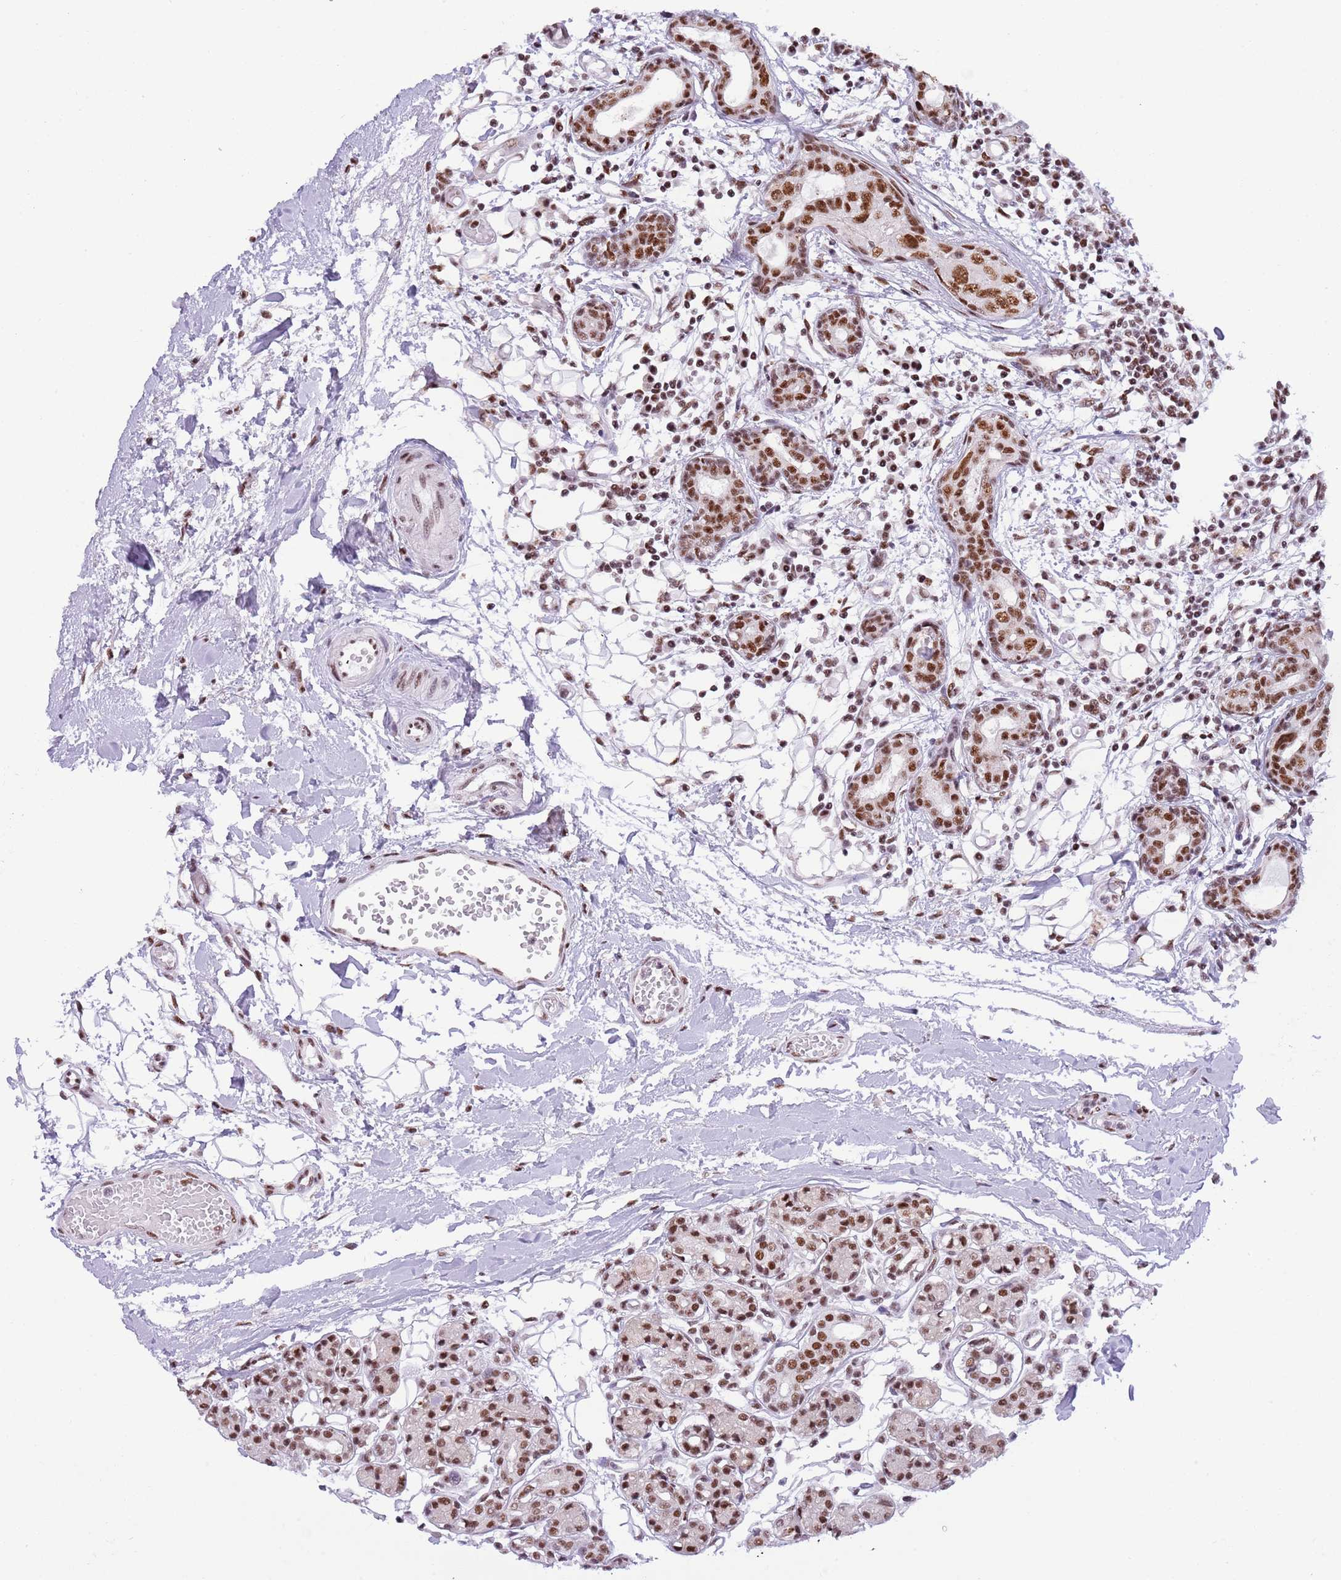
{"staining": {"intensity": "strong", "quantity": ">75%", "location": "nuclear"}, "tissue": "head and neck cancer", "cell_type": "Tumor cells", "image_type": "cancer", "snomed": [{"axis": "morphology", "description": "Adenocarcinoma, NOS"}, {"axis": "morphology", "description": "Adenocarcinoma, metastatic, NOS"}, {"axis": "topography", "description": "Head-Neck"}], "caption": "The immunohistochemical stain shows strong nuclear expression in tumor cells of head and neck metastatic adenocarcinoma tissue.", "gene": "SF3A2", "patient": {"sex": "male", "age": 75}}